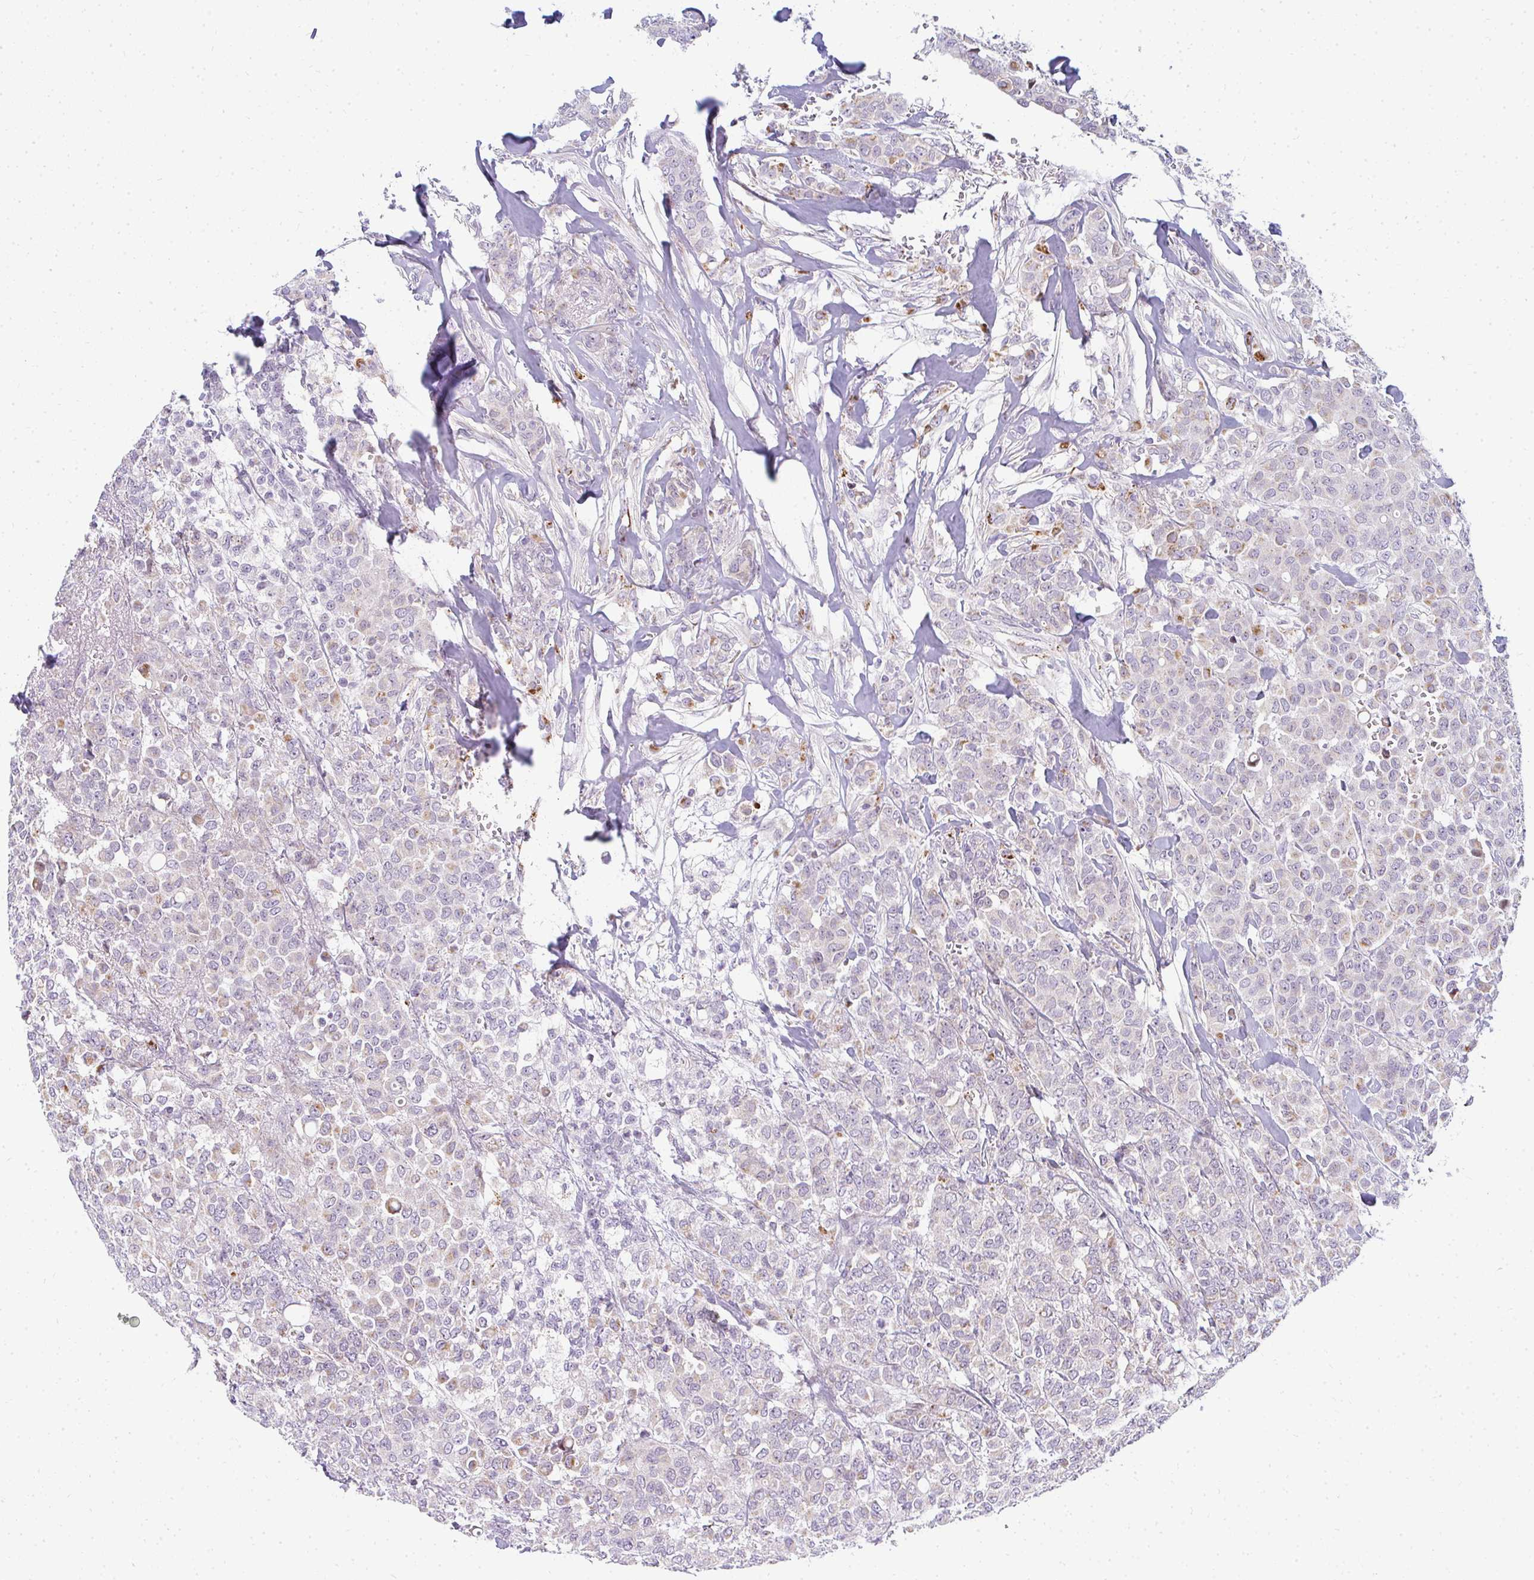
{"staining": {"intensity": "moderate", "quantity": "<25%", "location": "cytoplasmic/membranous"}, "tissue": "breast cancer", "cell_type": "Tumor cells", "image_type": "cancer", "snomed": [{"axis": "morphology", "description": "Lobular carcinoma"}, {"axis": "topography", "description": "Breast"}], "caption": "A low amount of moderate cytoplasmic/membranous positivity is seen in about <25% of tumor cells in lobular carcinoma (breast) tissue.", "gene": "PLA2G5", "patient": {"sex": "female", "age": 91}}